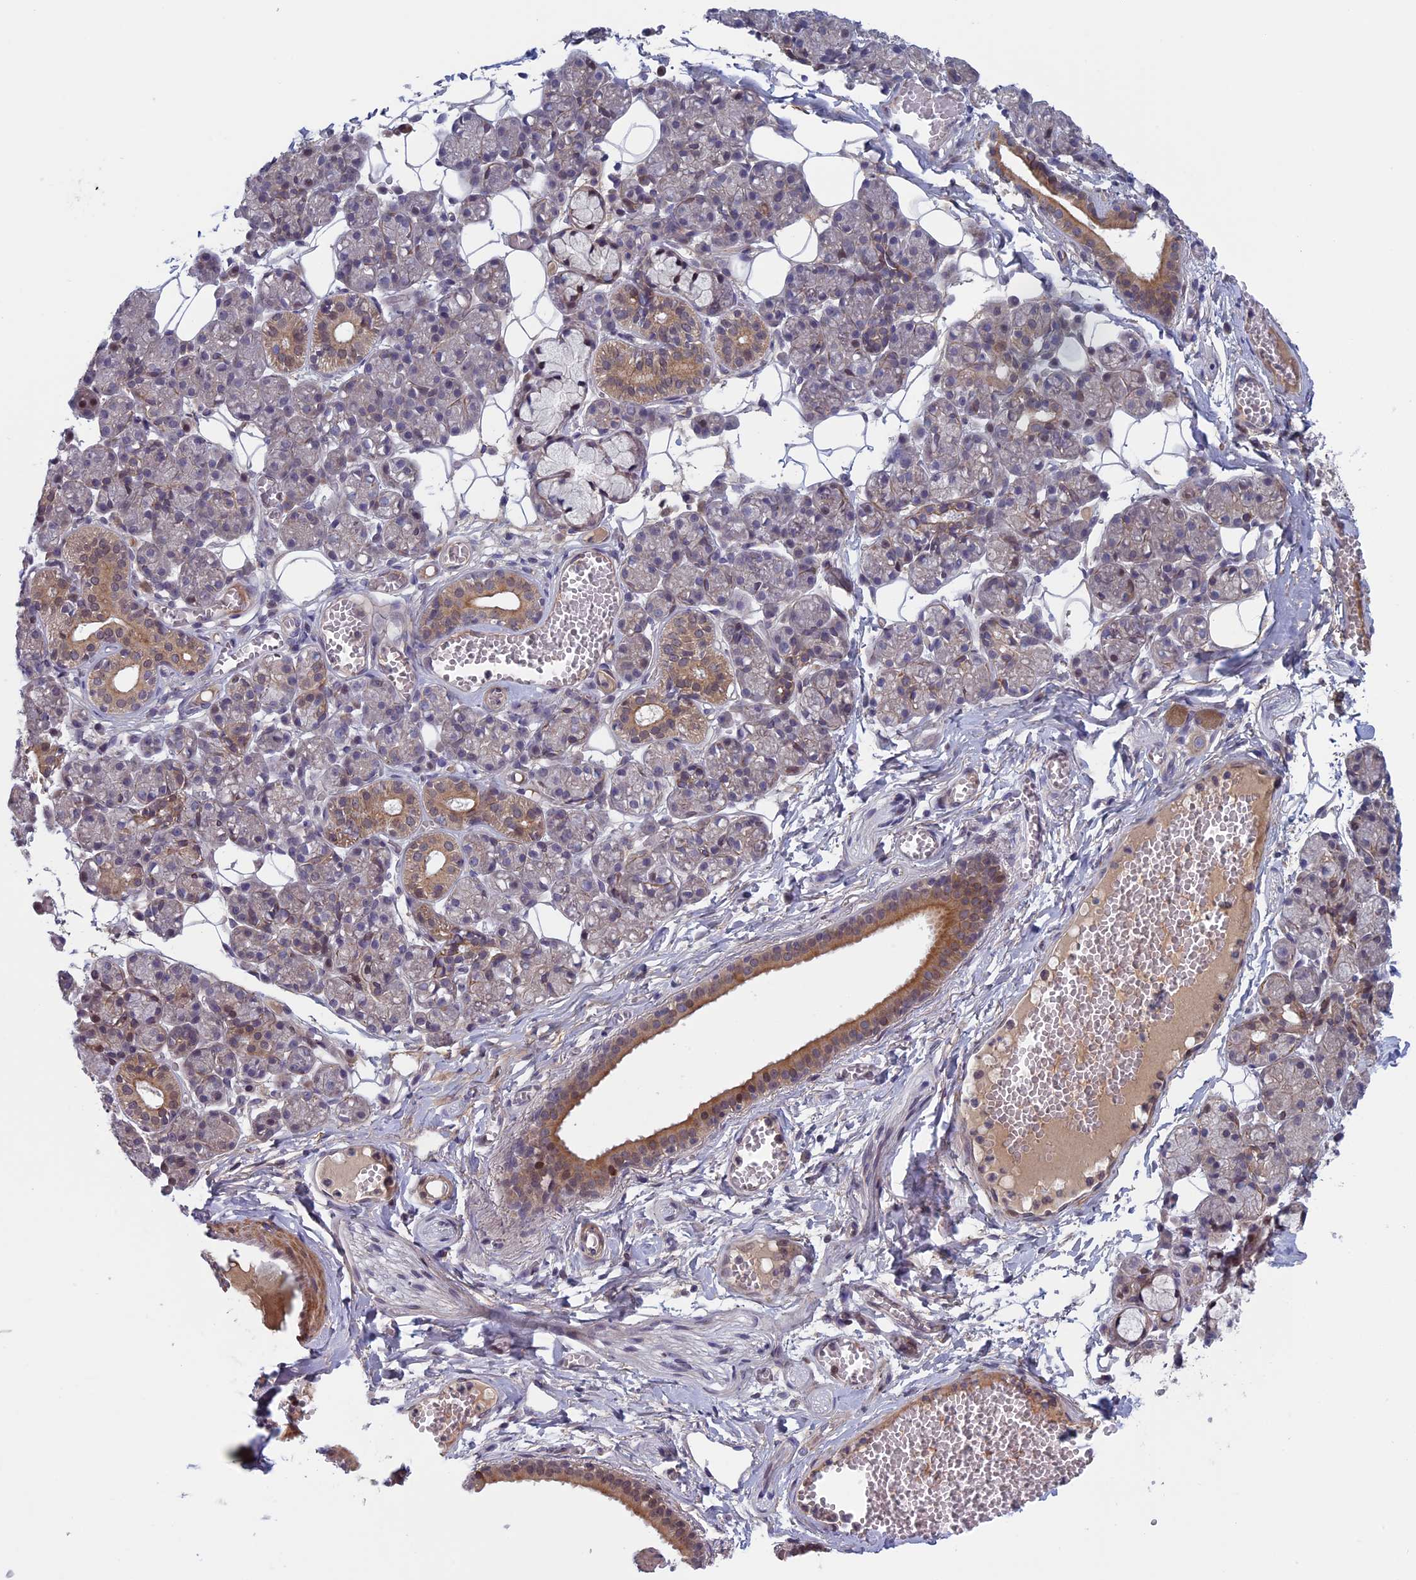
{"staining": {"intensity": "moderate", "quantity": "<25%", "location": "cytoplasmic/membranous,nuclear"}, "tissue": "salivary gland", "cell_type": "Glandular cells", "image_type": "normal", "snomed": [{"axis": "morphology", "description": "Normal tissue, NOS"}, {"axis": "topography", "description": "Salivary gland"}], "caption": "Moderate cytoplasmic/membranous,nuclear expression for a protein is appreciated in approximately <25% of glandular cells of benign salivary gland using immunohistochemistry.", "gene": "FADS1", "patient": {"sex": "male", "age": 63}}